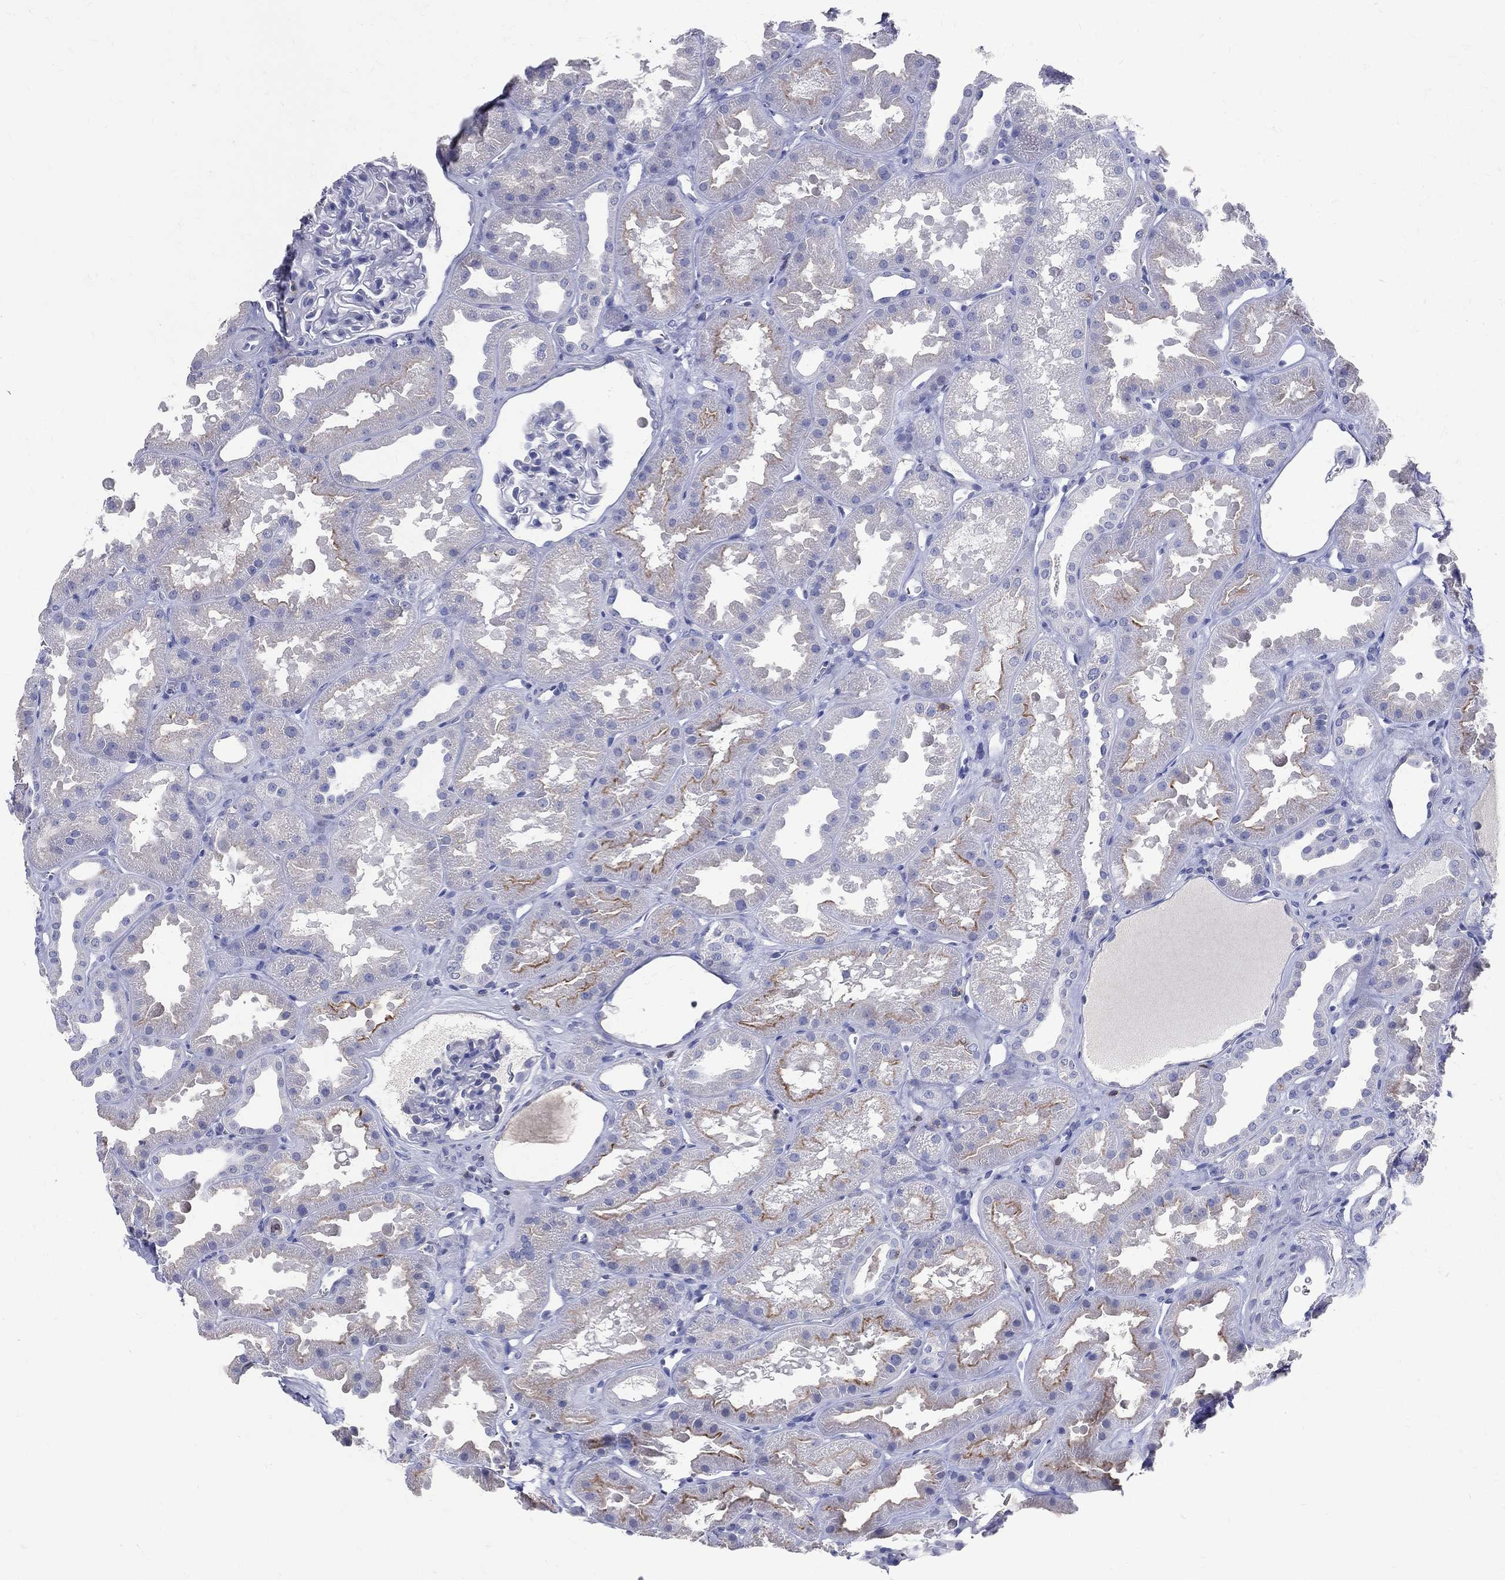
{"staining": {"intensity": "negative", "quantity": "none", "location": "none"}, "tissue": "kidney", "cell_type": "Cells in glomeruli", "image_type": "normal", "snomed": [{"axis": "morphology", "description": "Normal tissue, NOS"}, {"axis": "topography", "description": "Kidney"}], "caption": "Human kidney stained for a protein using immunohistochemistry reveals no staining in cells in glomeruli.", "gene": "LAT", "patient": {"sex": "male", "age": 61}}